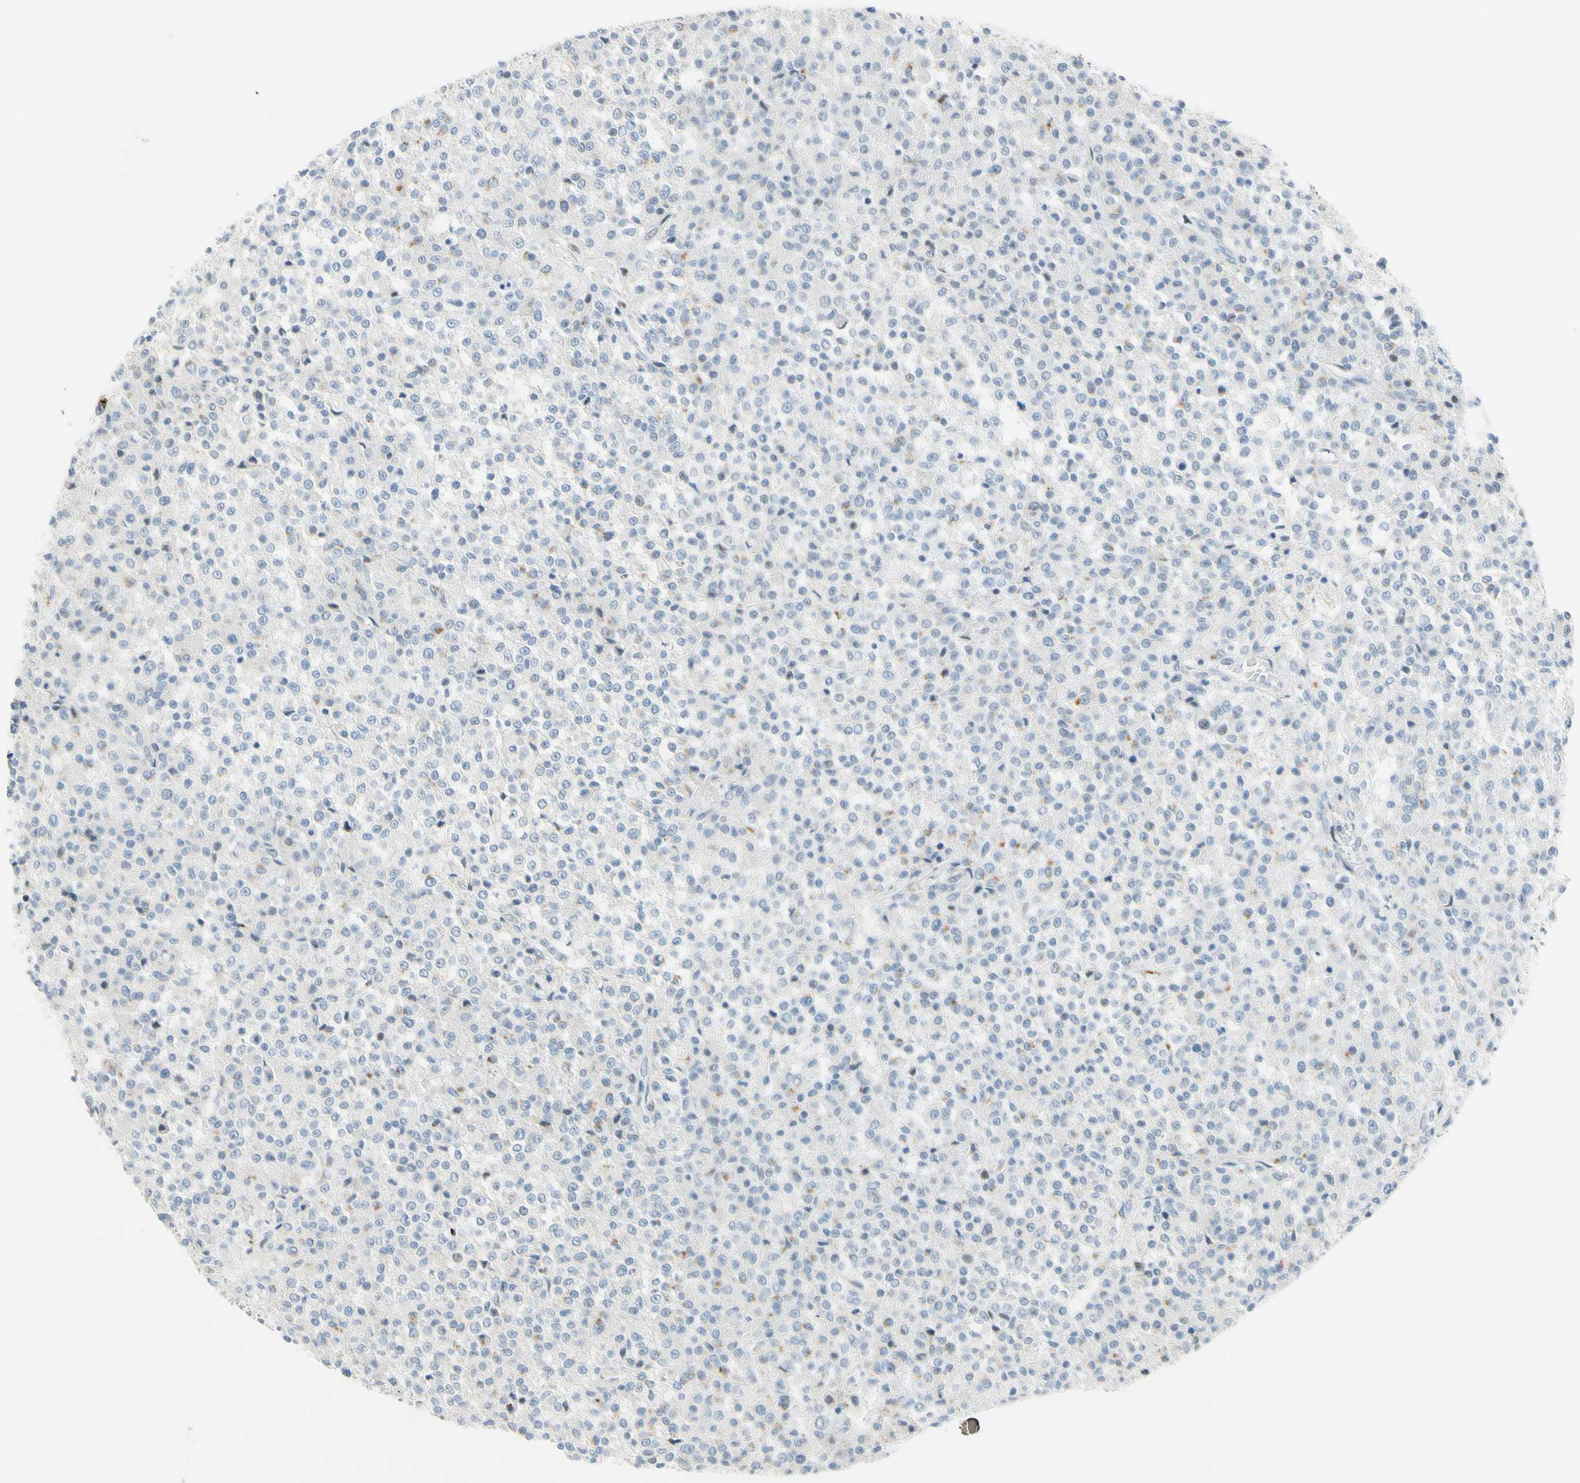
{"staining": {"intensity": "moderate", "quantity": "<25%", "location": "cytoplasmic/membranous"}, "tissue": "testis cancer", "cell_type": "Tumor cells", "image_type": "cancer", "snomed": [{"axis": "morphology", "description": "Seminoma, NOS"}, {"axis": "topography", "description": "Testis"}], "caption": "Immunohistochemical staining of seminoma (testis) reveals low levels of moderate cytoplasmic/membranous positivity in about <25% of tumor cells.", "gene": "B4GALNT1", "patient": {"sex": "male", "age": 59}}